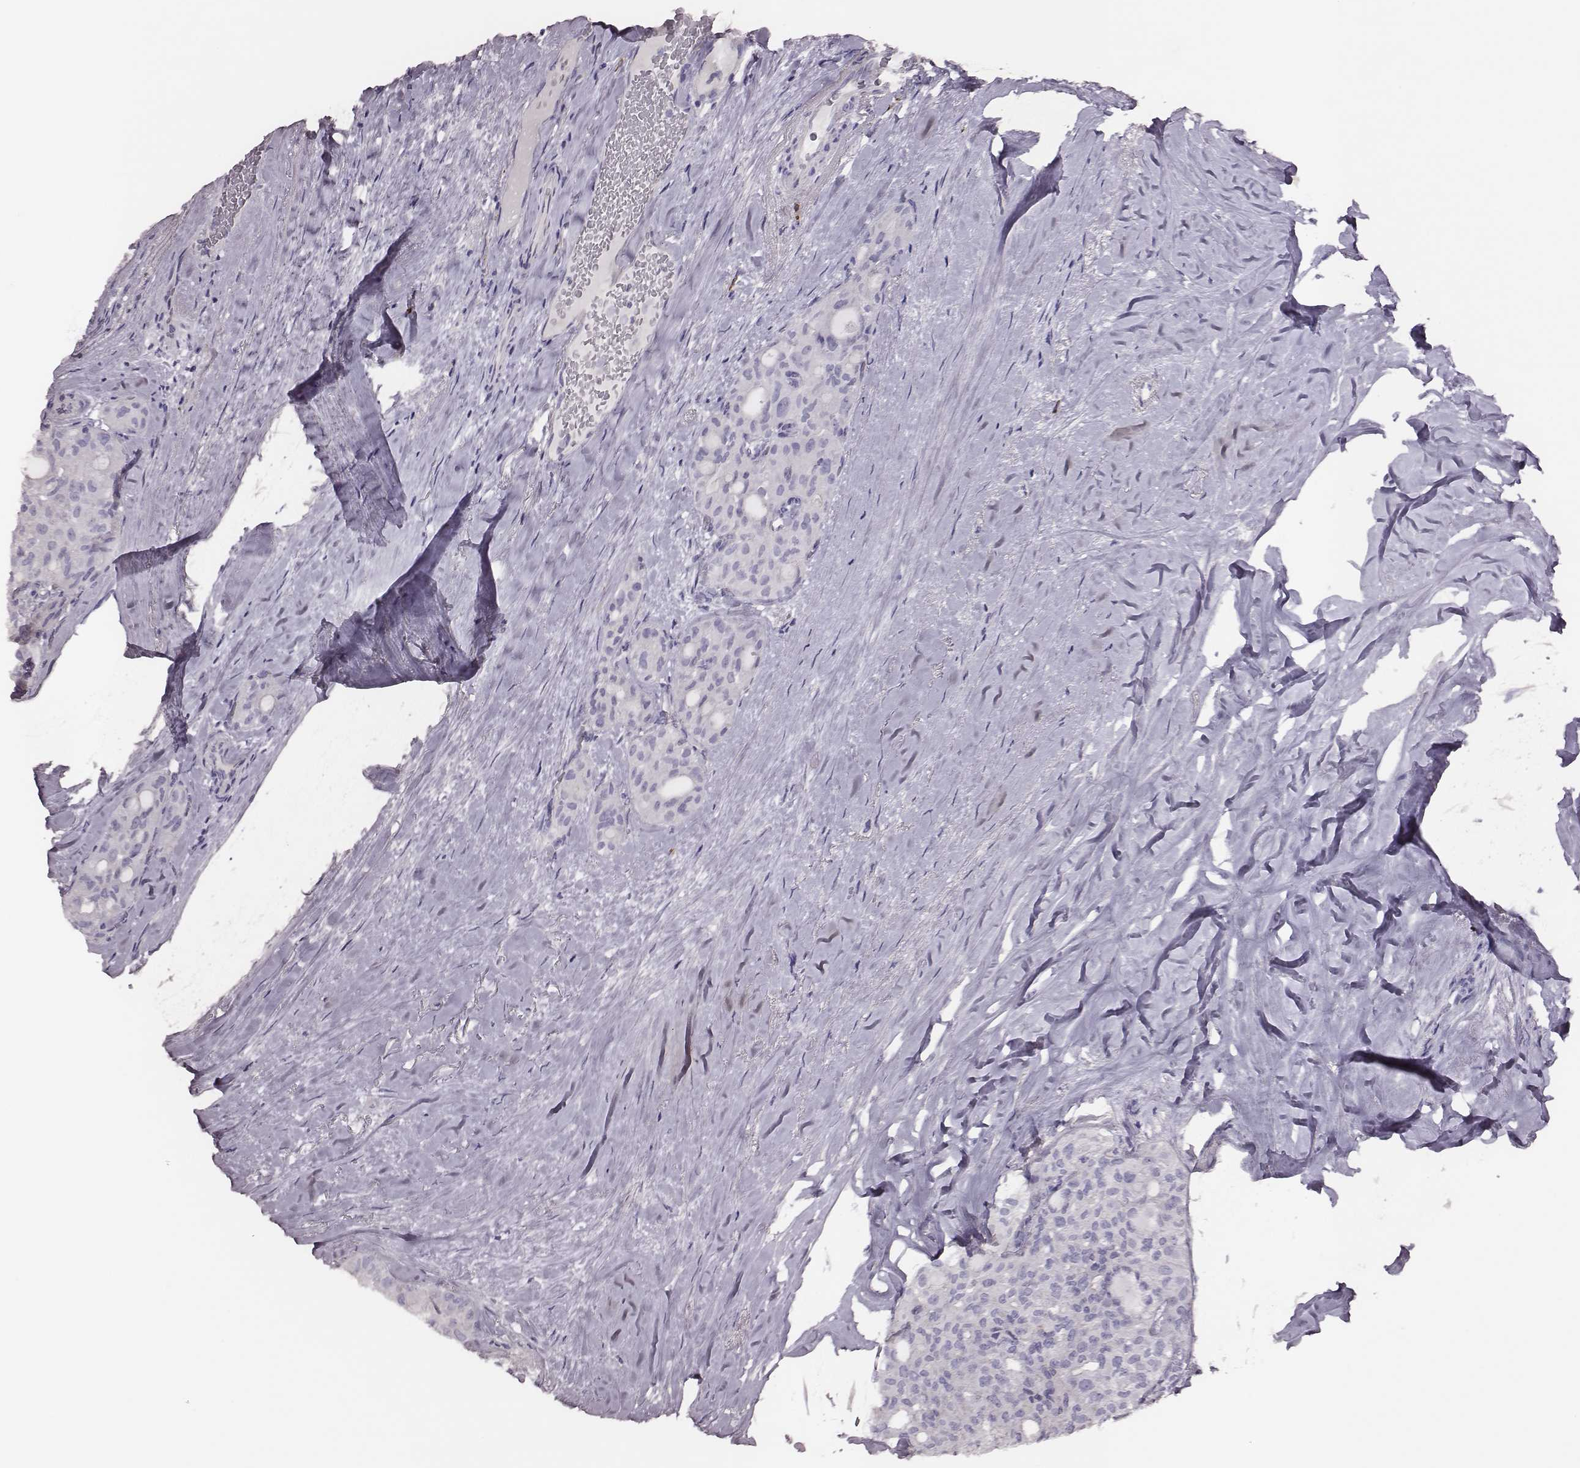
{"staining": {"intensity": "negative", "quantity": "none", "location": "none"}, "tissue": "thyroid cancer", "cell_type": "Tumor cells", "image_type": "cancer", "snomed": [{"axis": "morphology", "description": "Follicular adenoma carcinoma, NOS"}, {"axis": "topography", "description": "Thyroid gland"}], "caption": "High magnification brightfield microscopy of thyroid follicular adenoma carcinoma stained with DAB (3,3'-diaminobenzidine) (brown) and counterstained with hematoxylin (blue): tumor cells show no significant positivity.", "gene": "P2RY10", "patient": {"sex": "male", "age": 75}}